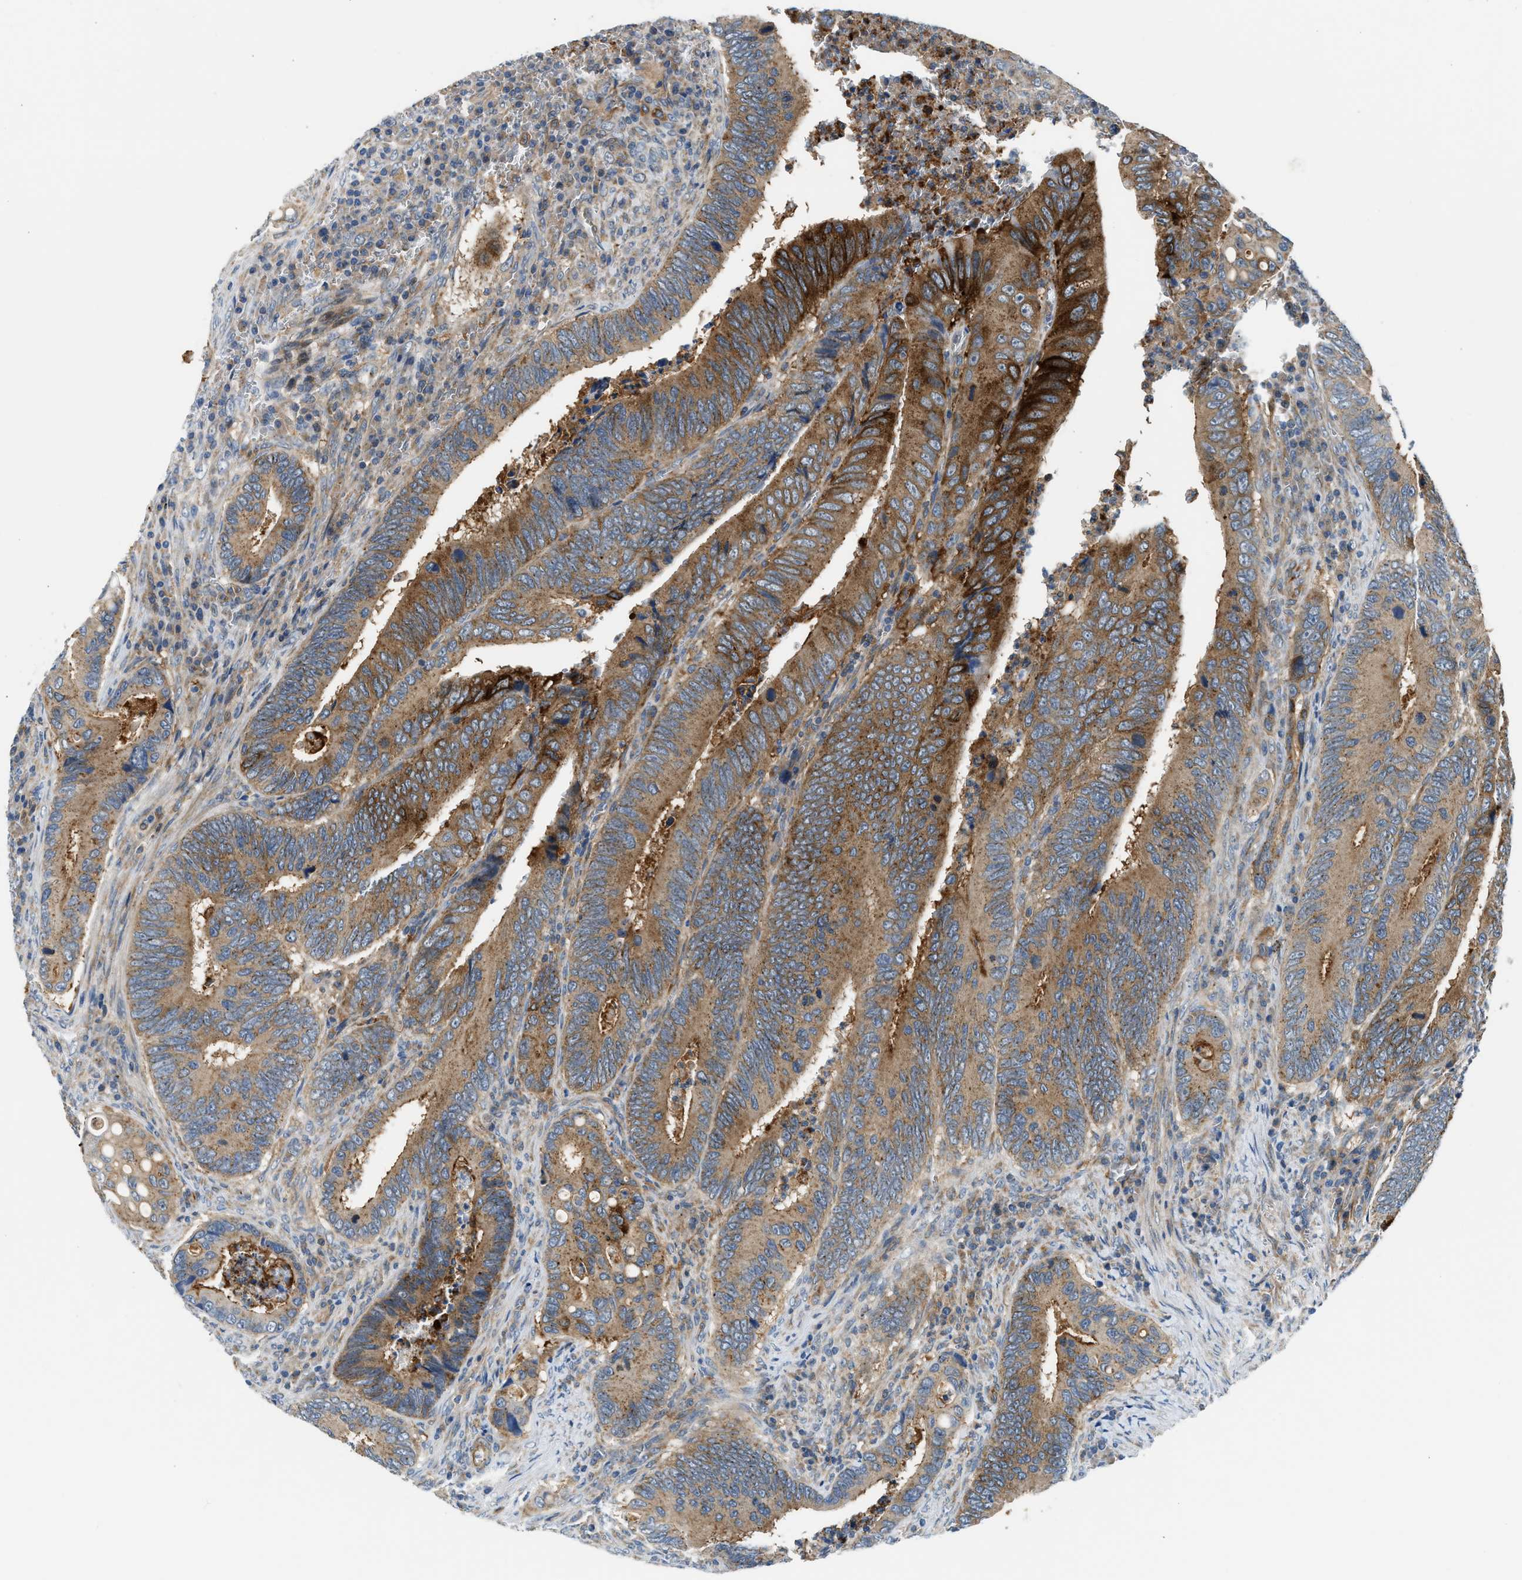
{"staining": {"intensity": "strong", "quantity": ">75%", "location": "cytoplasmic/membranous"}, "tissue": "colorectal cancer", "cell_type": "Tumor cells", "image_type": "cancer", "snomed": [{"axis": "morphology", "description": "Inflammation, NOS"}, {"axis": "morphology", "description": "Adenocarcinoma, NOS"}, {"axis": "topography", "description": "Colon"}], "caption": "Brown immunohistochemical staining in colorectal cancer demonstrates strong cytoplasmic/membranous staining in approximately >75% of tumor cells.", "gene": "LPIN2", "patient": {"sex": "male", "age": 72}}